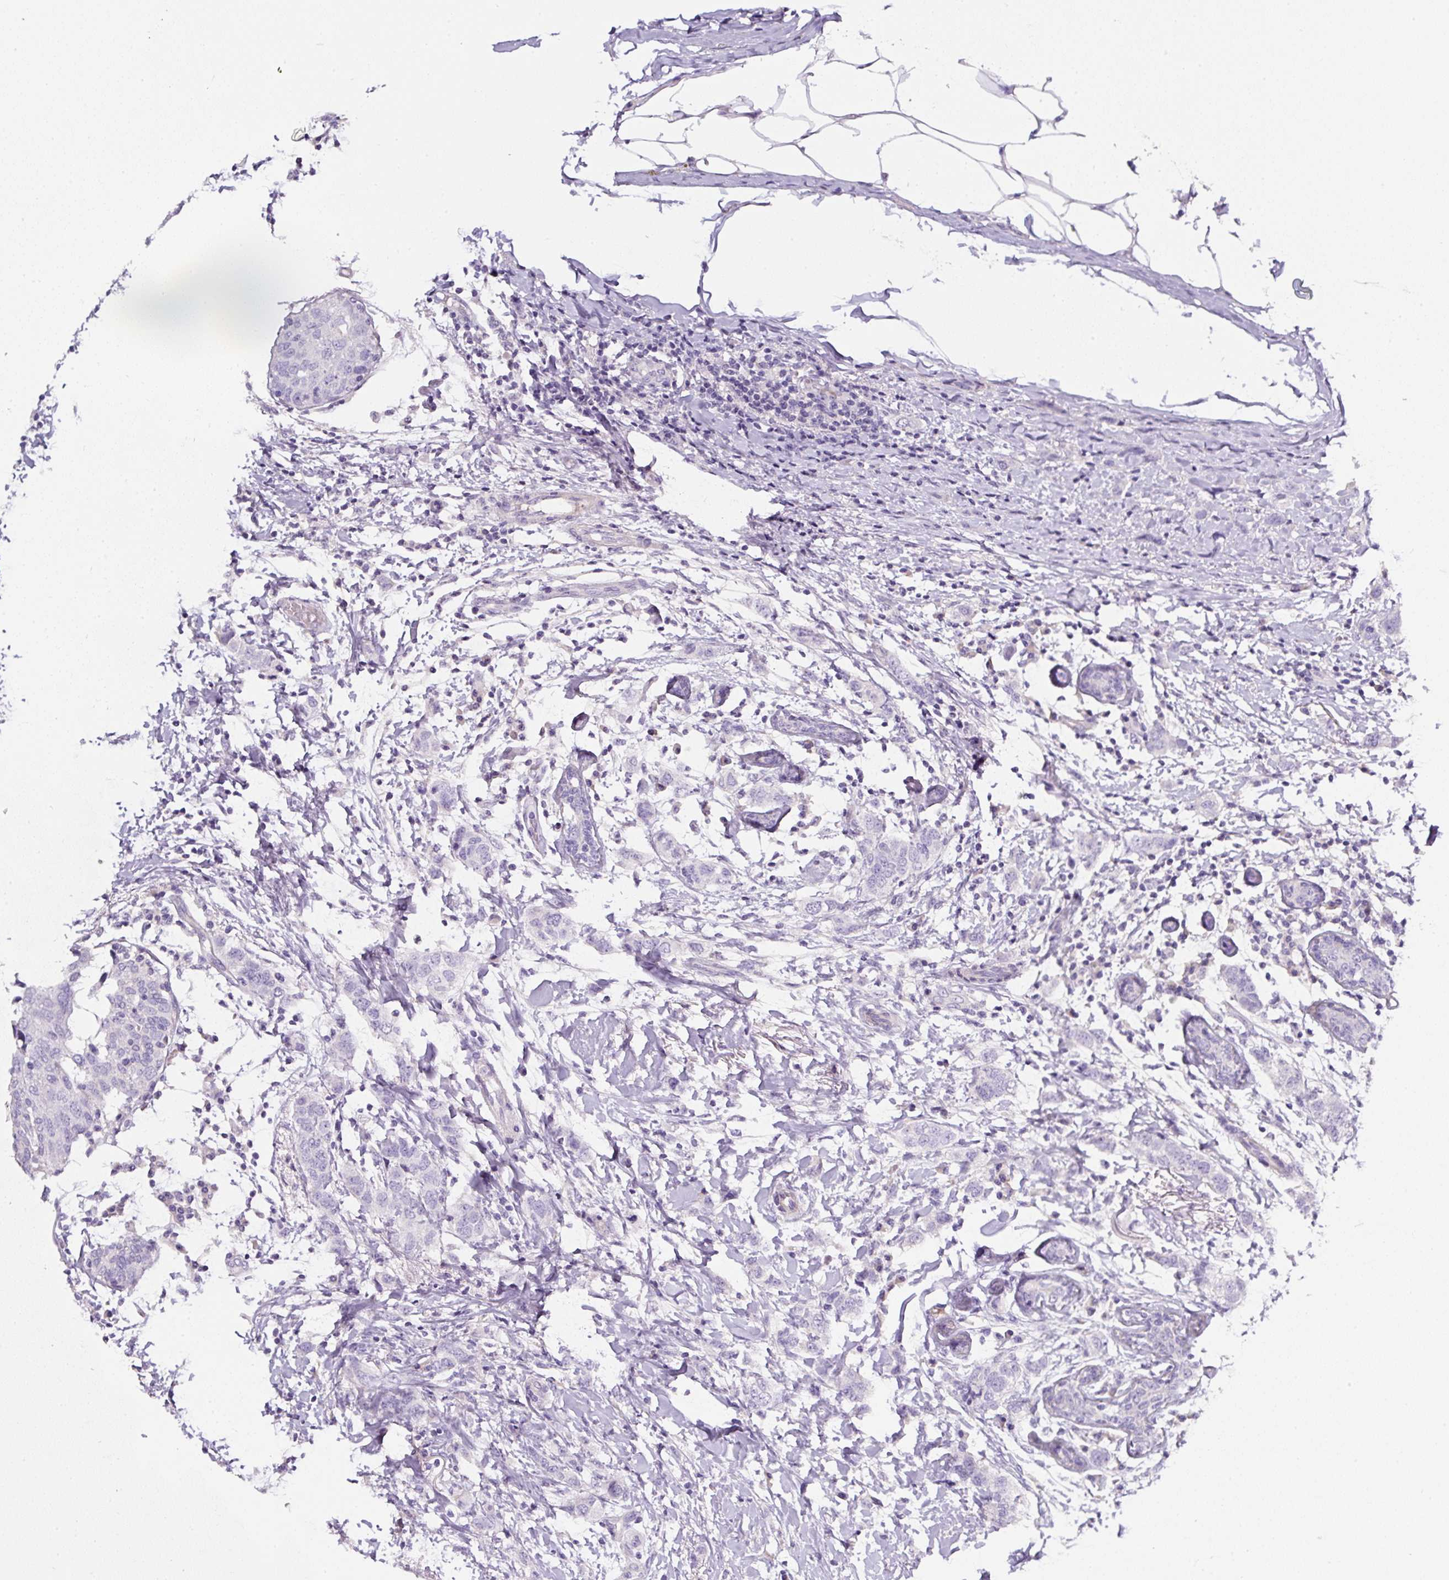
{"staining": {"intensity": "negative", "quantity": "none", "location": "none"}, "tissue": "breast cancer", "cell_type": "Tumor cells", "image_type": "cancer", "snomed": [{"axis": "morphology", "description": "Duct carcinoma"}, {"axis": "topography", "description": "Breast"}], "caption": "An immunohistochemistry image of intraductal carcinoma (breast) is shown. There is no staining in tumor cells of intraductal carcinoma (breast). Nuclei are stained in blue.", "gene": "OR14A2", "patient": {"sex": "female", "age": 50}}